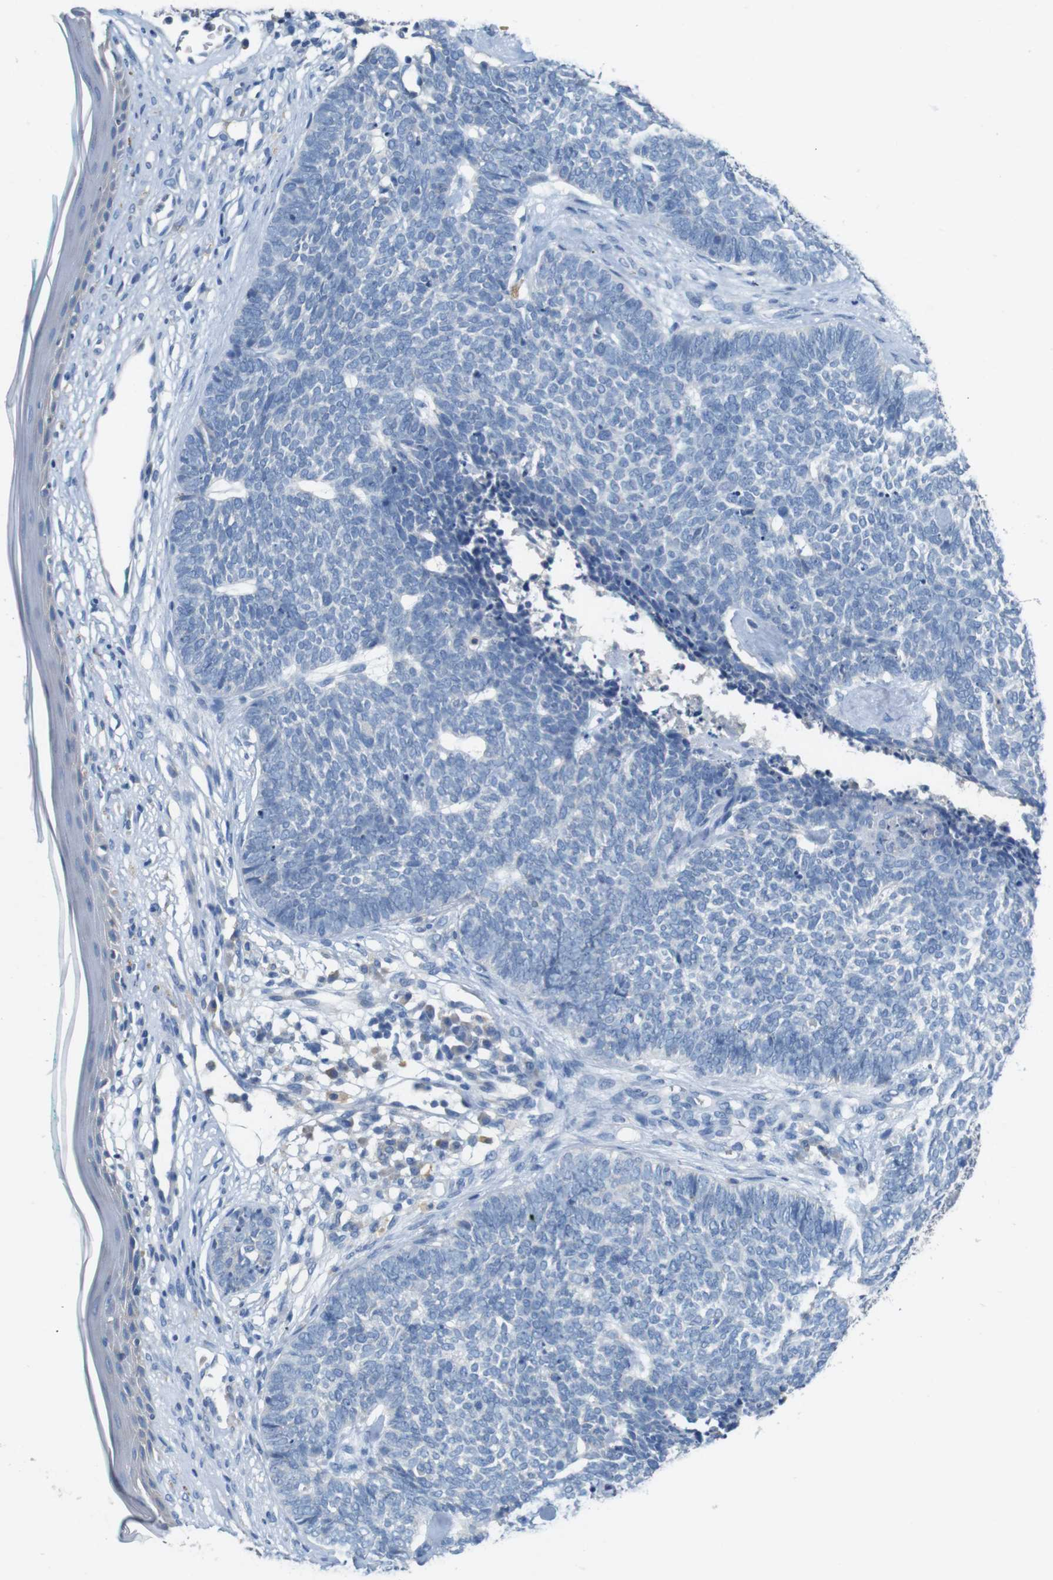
{"staining": {"intensity": "negative", "quantity": "none", "location": "none"}, "tissue": "skin cancer", "cell_type": "Tumor cells", "image_type": "cancer", "snomed": [{"axis": "morphology", "description": "Basal cell carcinoma"}, {"axis": "topography", "description": "Skin"}], "caption": "Immunohistochemistry photomicrograph of human skin cancer stained for a protein (brown), which reveals no expression in tumor cells. The staining is performed using DAB brown chromogen with nuclei counter-stained in using hematoxylin.", "gene": "IGSF8", "patient": {"sex": "female", "age": 84}}